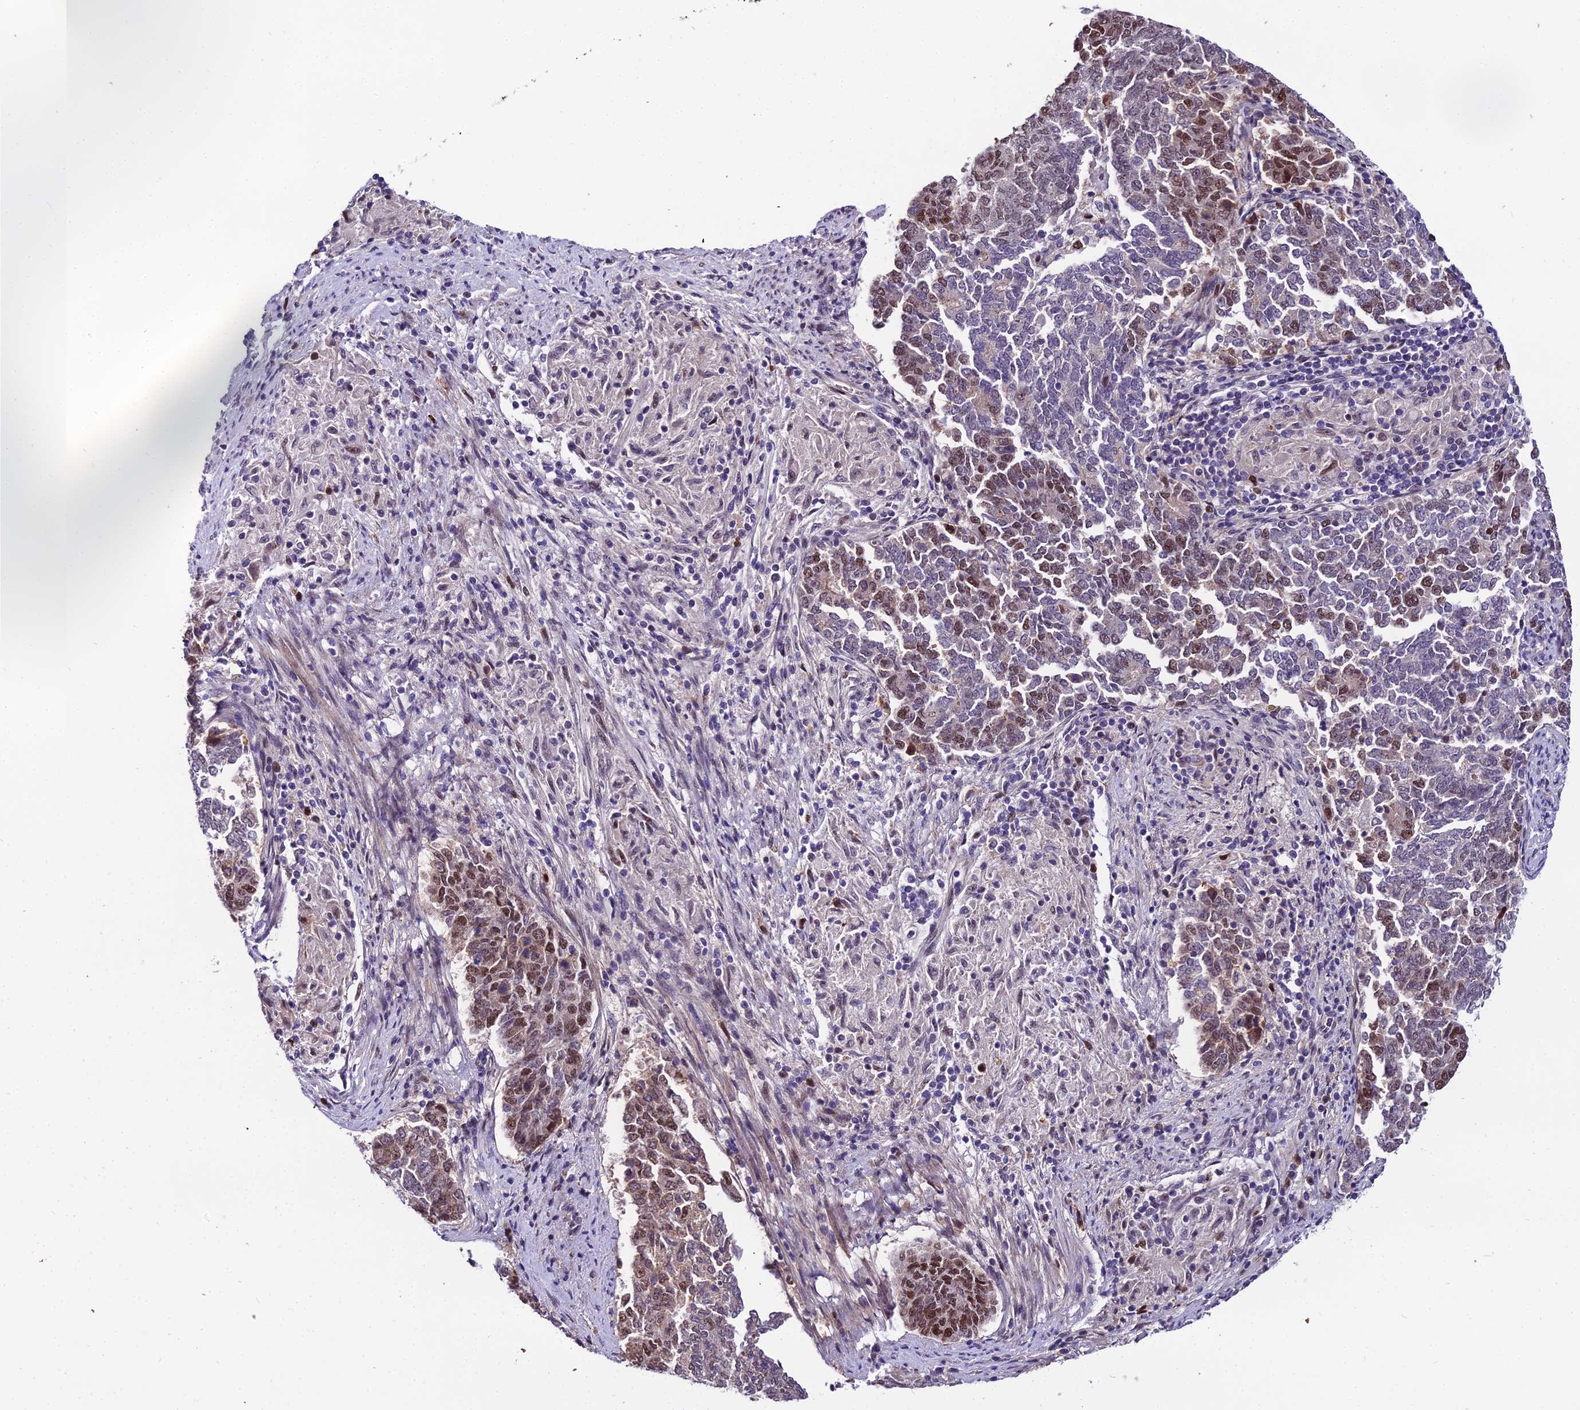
{"staining": {"intensity": "moderate", "quantity": "25%-75%", "location": "nuclear"}, "tissue": "endometrial cancer", "cell_type": "Tumor cells", "image_type": "cancer", "snomed": [{"axis": "morphology", "description": "Adenocarcinoma, NOS"}, {"axis": "topography", "description": "Endometrium"}], "caption": "A brown stain labels moderate nuclear expression of a protein in endometrial cancer tumor cells. (Brightfield microscopy of DAB IHC at high magnification).", "gene": "TRIML2", "patient": {"sex": "female", "age": 80}}